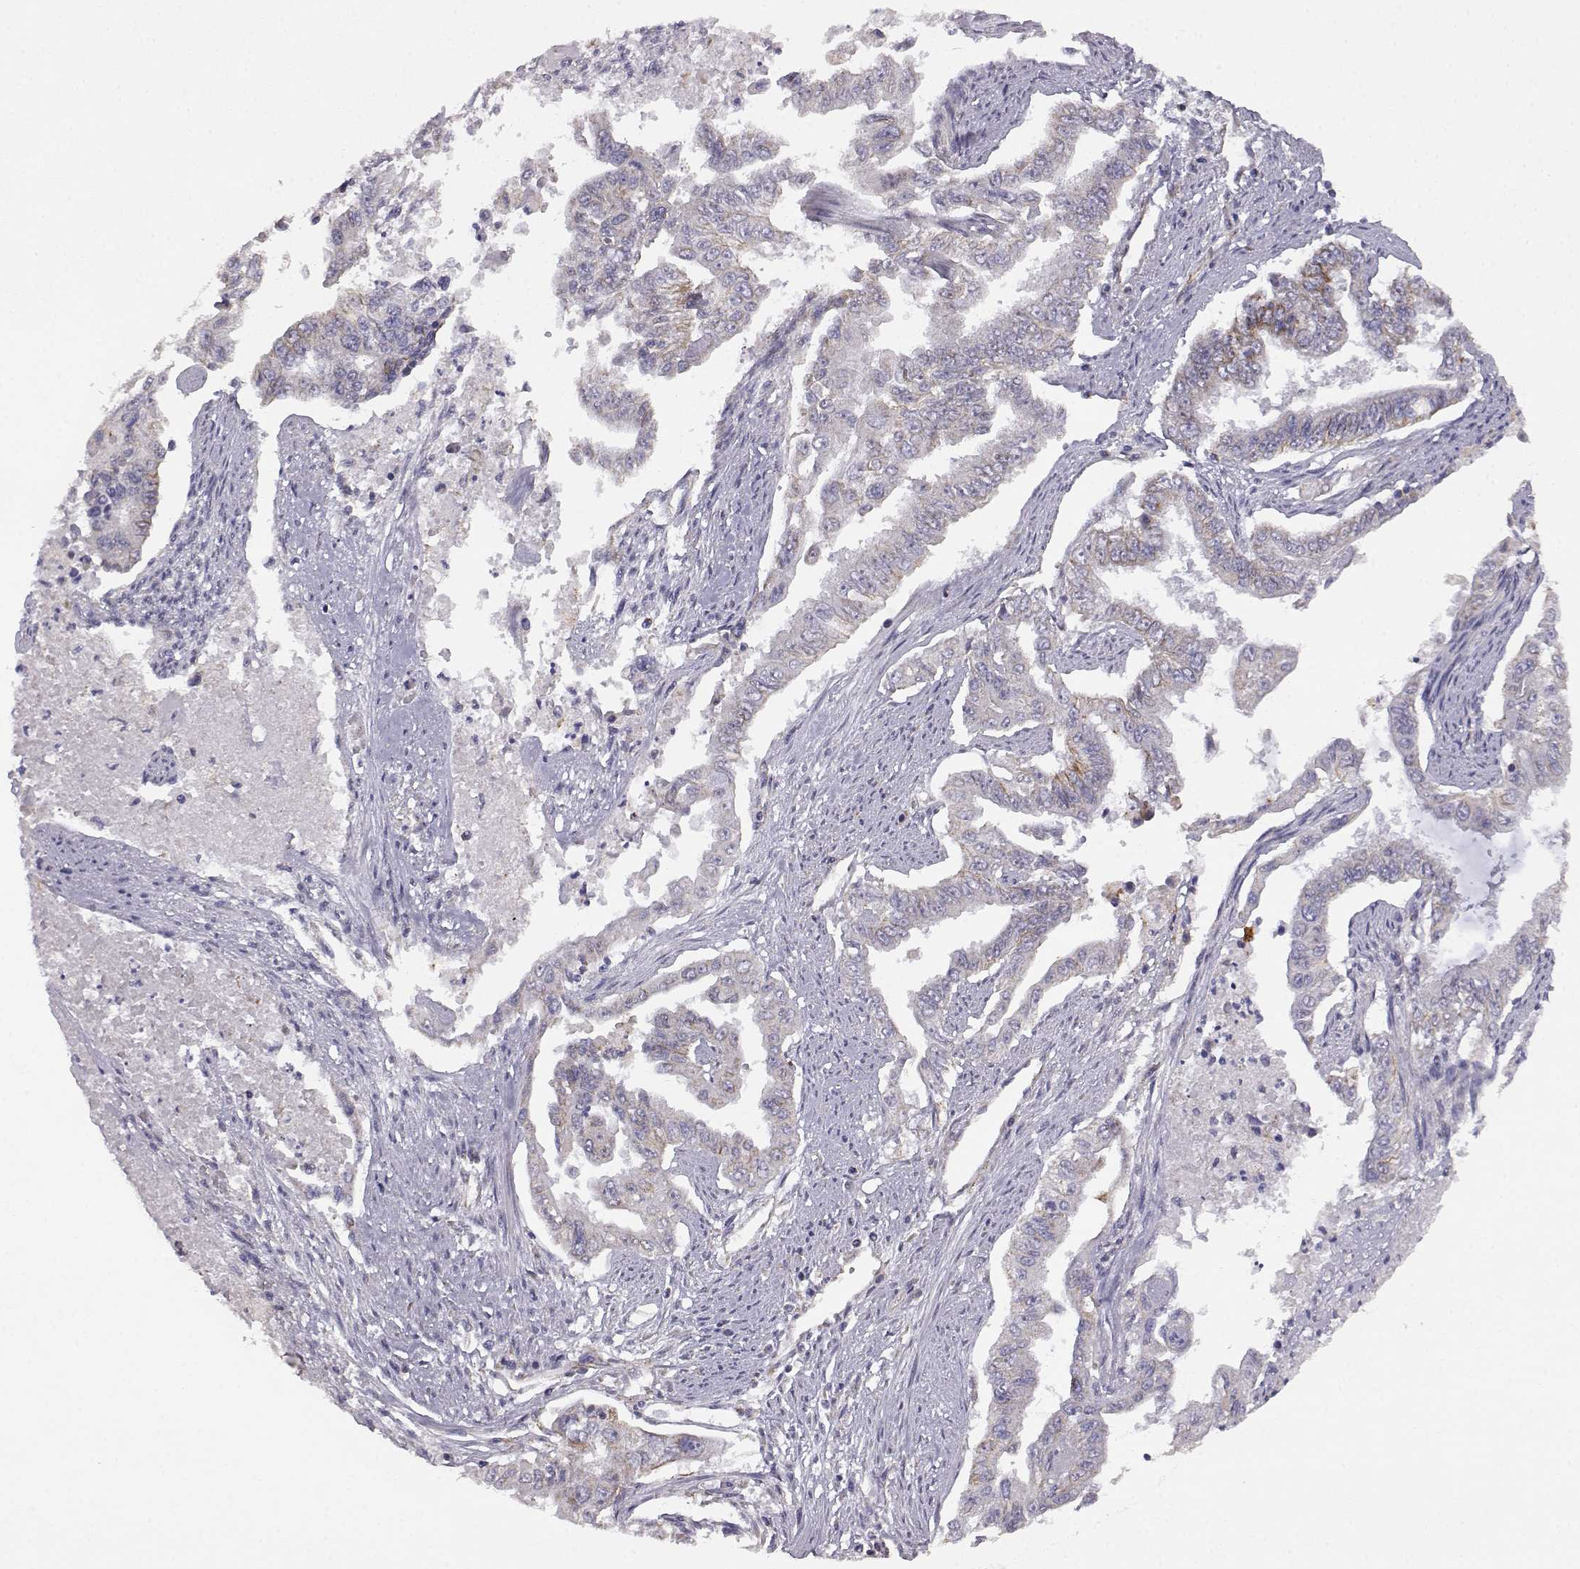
{"staining": {"intensity": "weak", "quantity": "<25%", "location": "cytoplasmic/membranous"}, "tissue": "endometrial cancer", "cell_type": "Tumor cells", "image_type": "cancer", "snomed": [{"axis": "morphology", "description": "Adenocarcinoma, NOS"}, {"axis": "topography", "description": "Uterus"}], "caption": "The immunohistochemistry (IHC) photomicrograph has no significant expression in tumor cells of endometrial cancer tissue.", "gene": "DDC", "patient": {"sex": "female", "age": 59}}